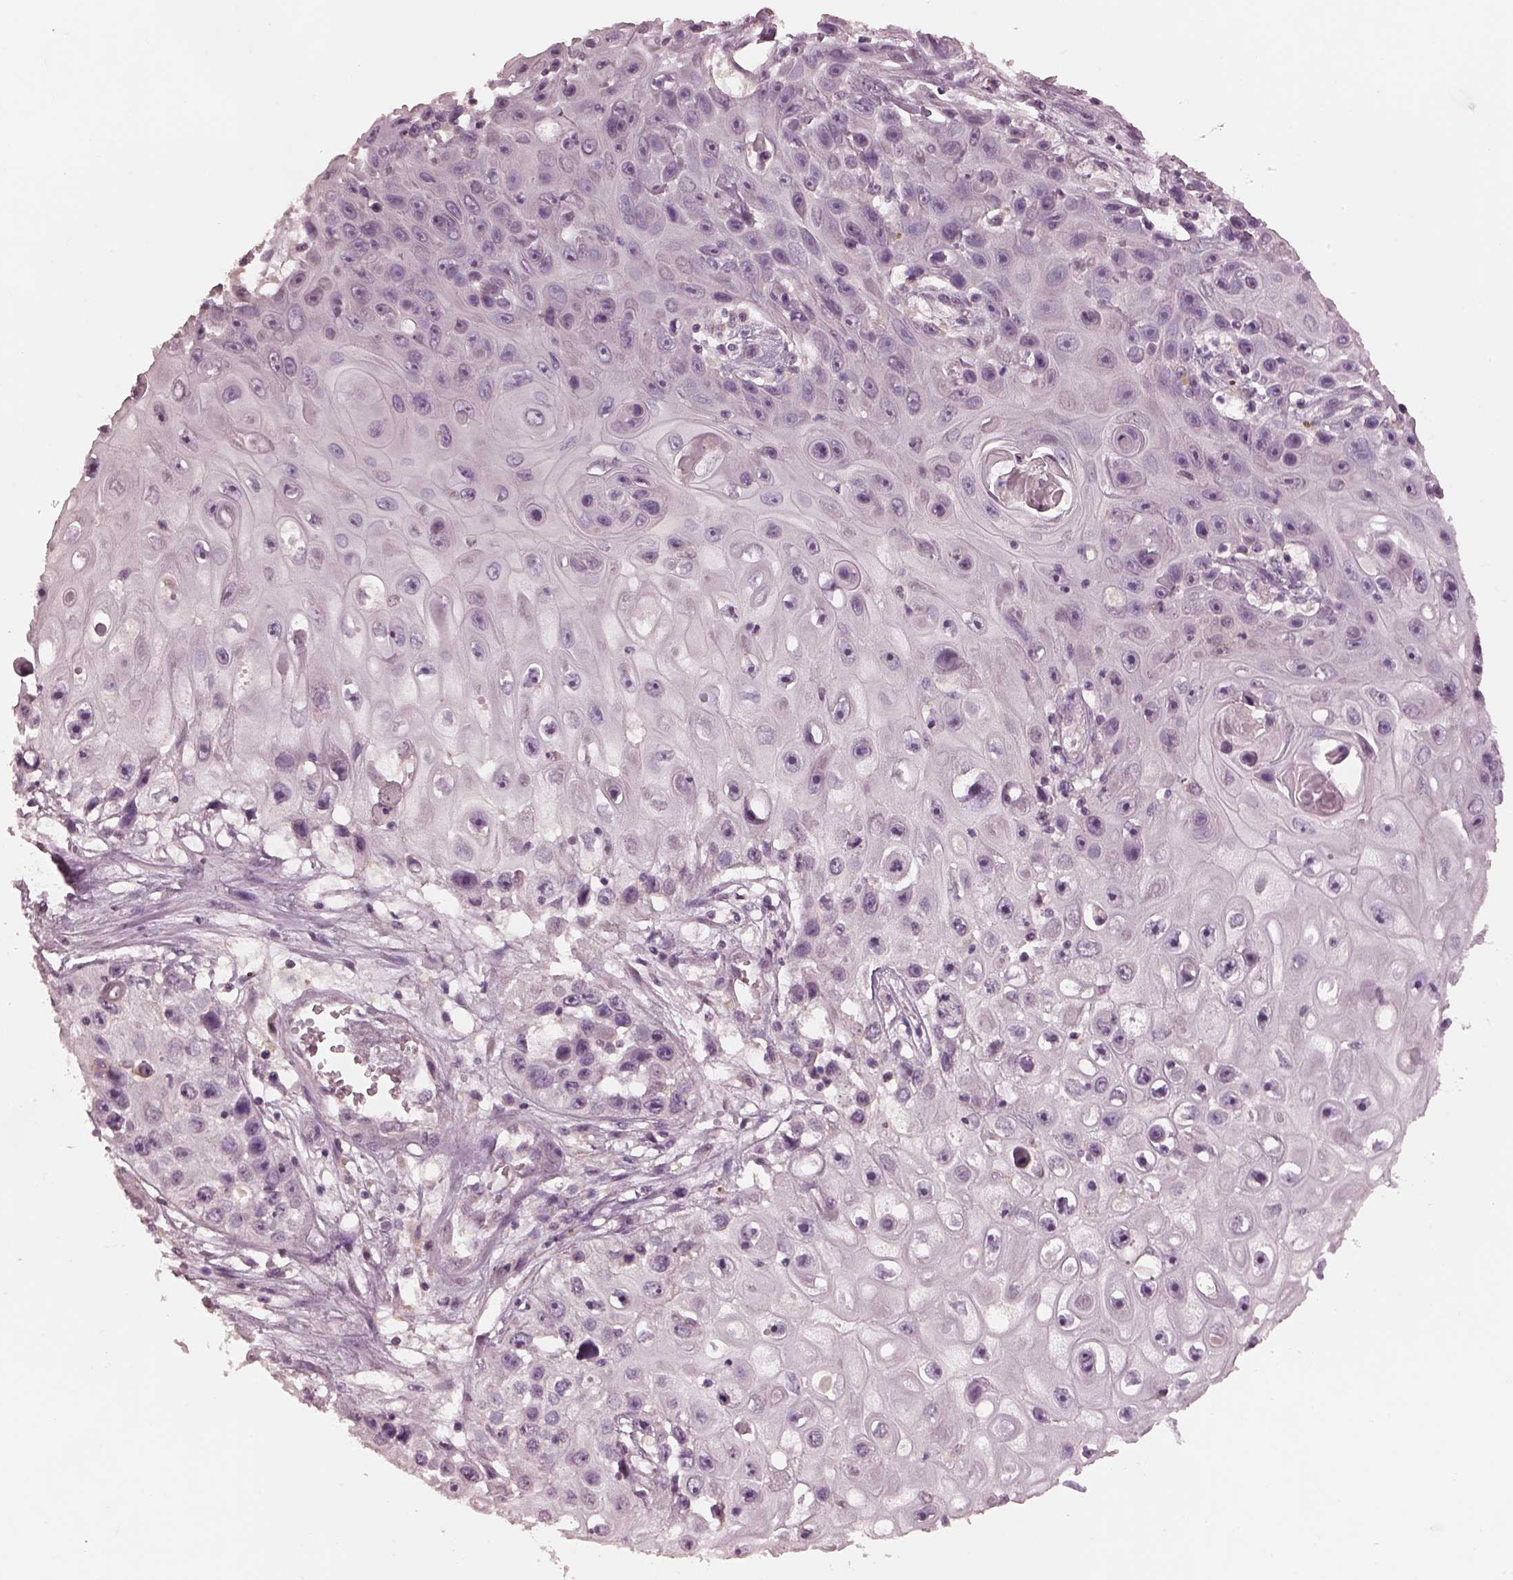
{"staining": {"intensity": "negative", "quantity": "none", "location": "none"}, "tissue": "skin cancer", "cell_type": "Tumor cells", "image_type": "cancer", "snomed": [{"axis": "morphology", "description": "Squamous cell carcinoma, NOS"}, {"axis": "topography", "description": "Skin"}], "caption": "Tumor cells show no significant staining in squamous cell carcinoma (skin). (Stains: DAB immunohistochemistry with hematoxylin counter stain, Microscopy: brightfield microscopy at high magnification).", "gene": "PRKACG", "patient": {"sex": "male", "age": 82}}